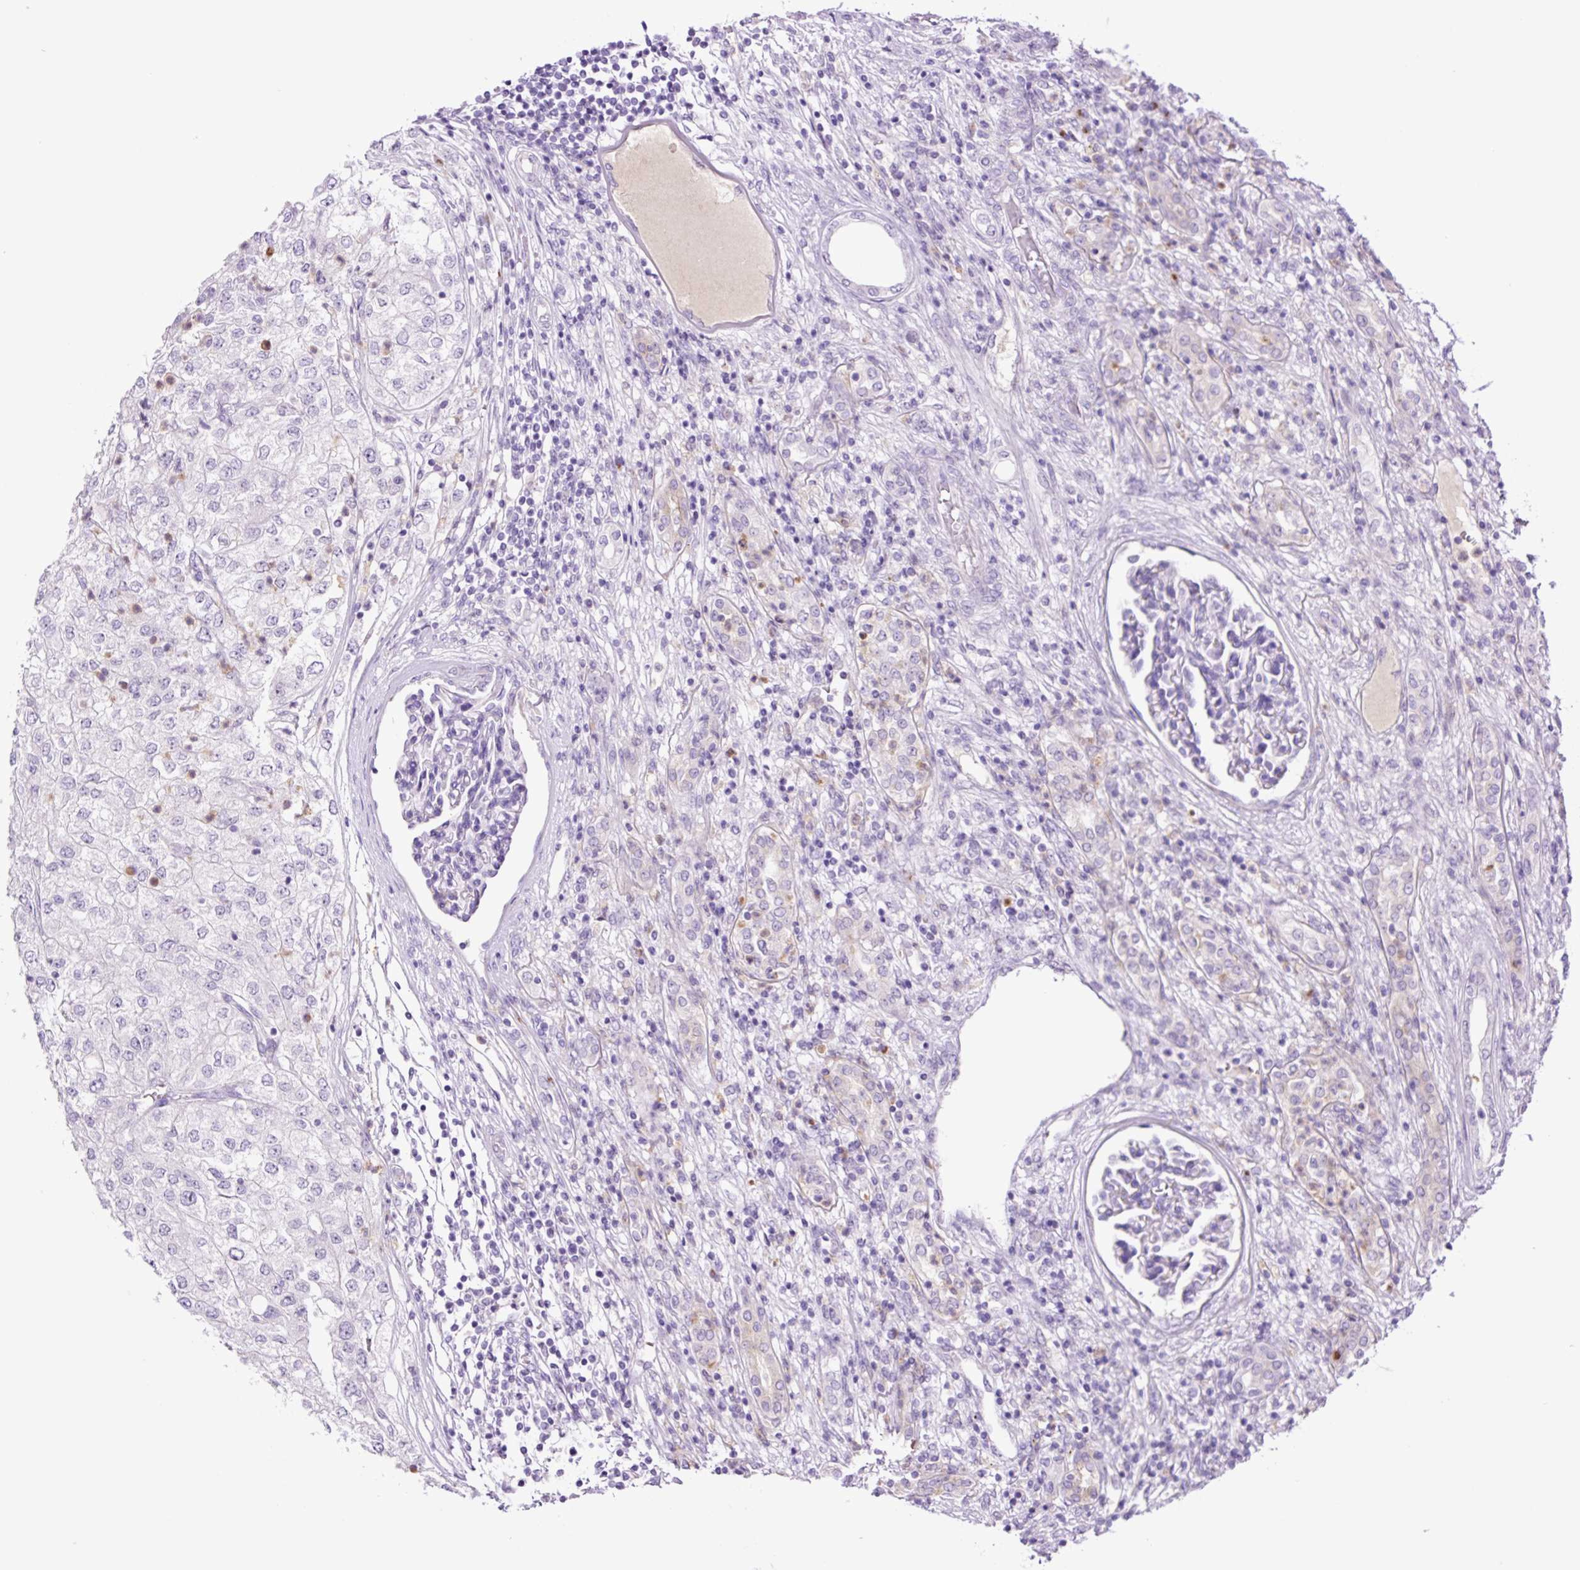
{"staining": {"intensity": "negative", "quantity": "none", "location": "none"}, "tissue": "renal cancer", "cell_type": "Tumor cells", "image_type": "cancer", "snomed": [{"axis": "morphology", "description": "Adenocarcinoma, NOS"}, {"axis": "topography", "description": "Kidney"}], "caption": "This is a image of immunohistochemistry (IHC) staining of renal cancer, which shows no staining in tumor cells.", "gene": "MFSD3", "patient": {"sex": "female", "age": 54}}